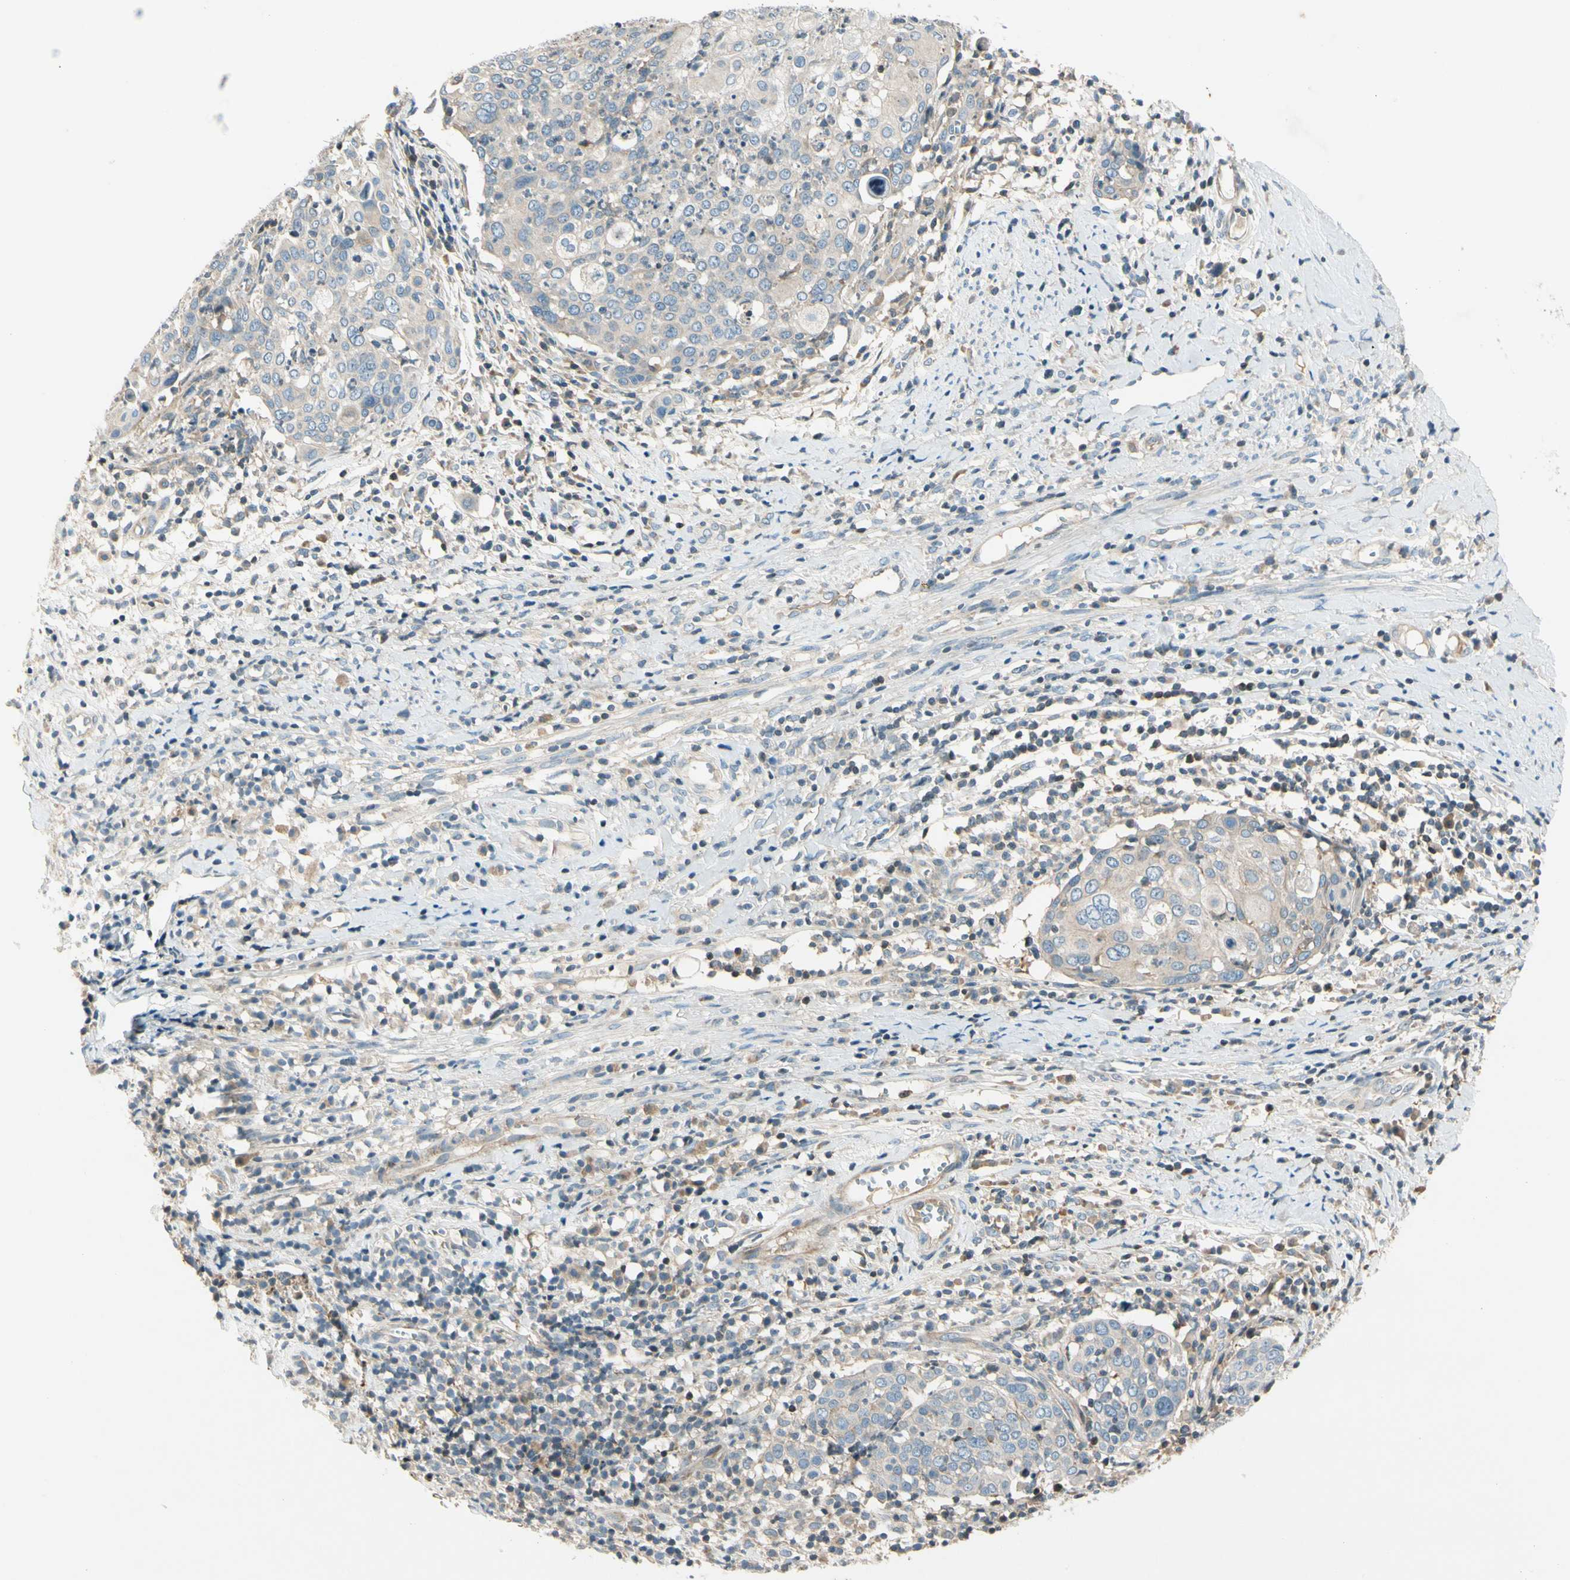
{"staining": {"intensity": "negative", "quantity": "none", "location": "none"}, "tissue": "cervical cancer", "cell_type": "Tumor cells", "image_type": "cancer", "snomed": [{"axis": "morphology", "description": "Squamous cell carcinoma, NOS"}, {"axis": "topography", "description": "Cervix"}], "caption": "Immunohistochemistry (IHC) micrograph of human cervical cancer stained for a protein (brown), which shows no staining in tumor cells.", "gene": "CDH6", "patient": {"sex": "female", "age": 40}}